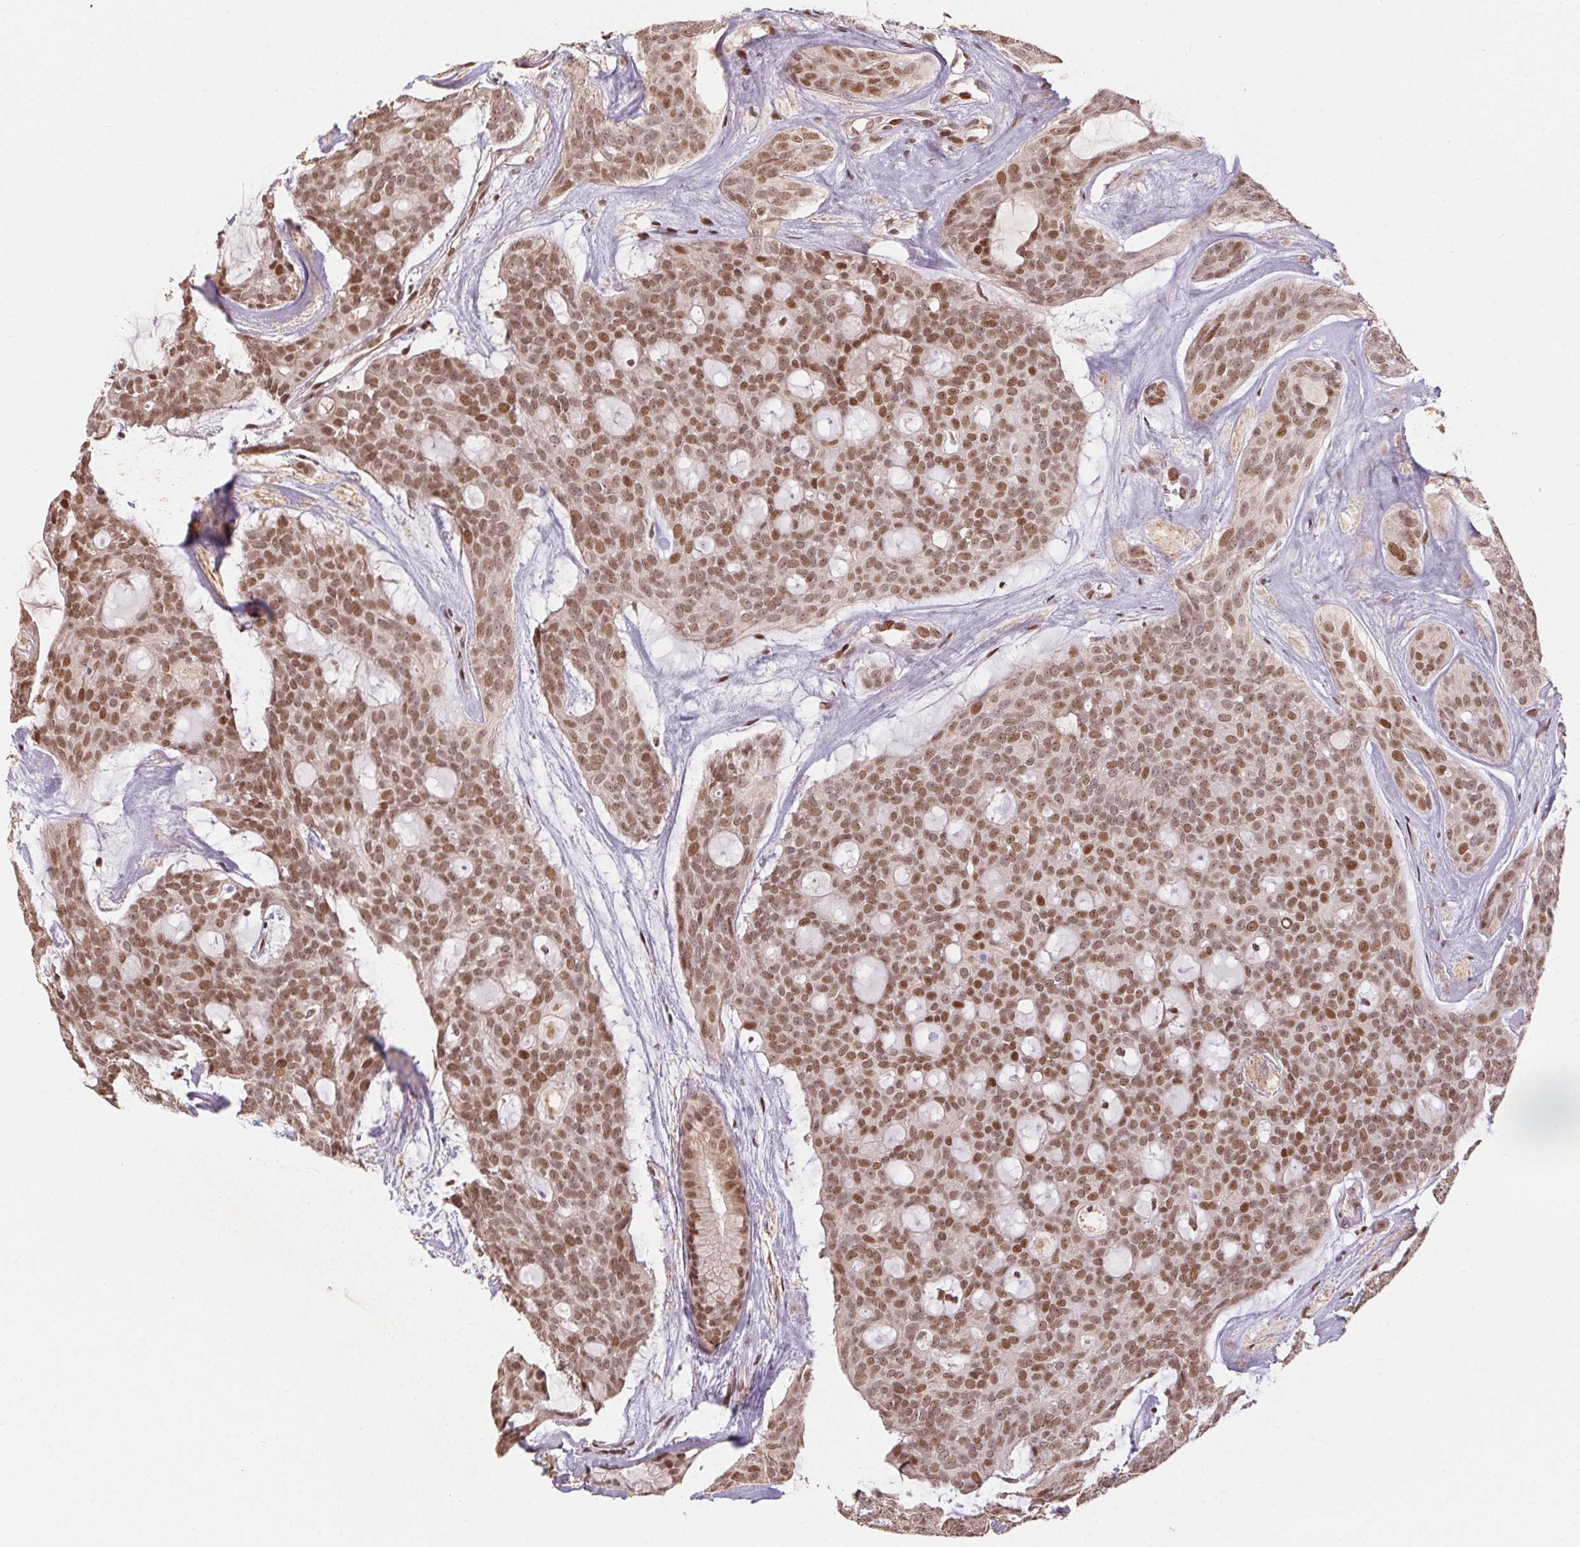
{"staining": {"intensity": "moderate", "quantity": ">75%", "location": "nuclear"}, "tissue": "head and neck cancer", "cell_type": "Tumor cells", "image_type": "cancer", "snomed": [{"axis": "morphology", "description": "Adenocarcinoma, NOS"}, {"axis": "topography", "description": "Head-Neck"}], "caption": "A medium amount of moderate nuclear positivity is present in about >75% of tumor cells in adenocarcinoma (head and neck) tissue. Immunohistochemistry (ihc) stains the protein in brown and the nuclei are stained blue.", "gene": "MAPKAPK2", "patient": {"sex": "male", "age": 66}}